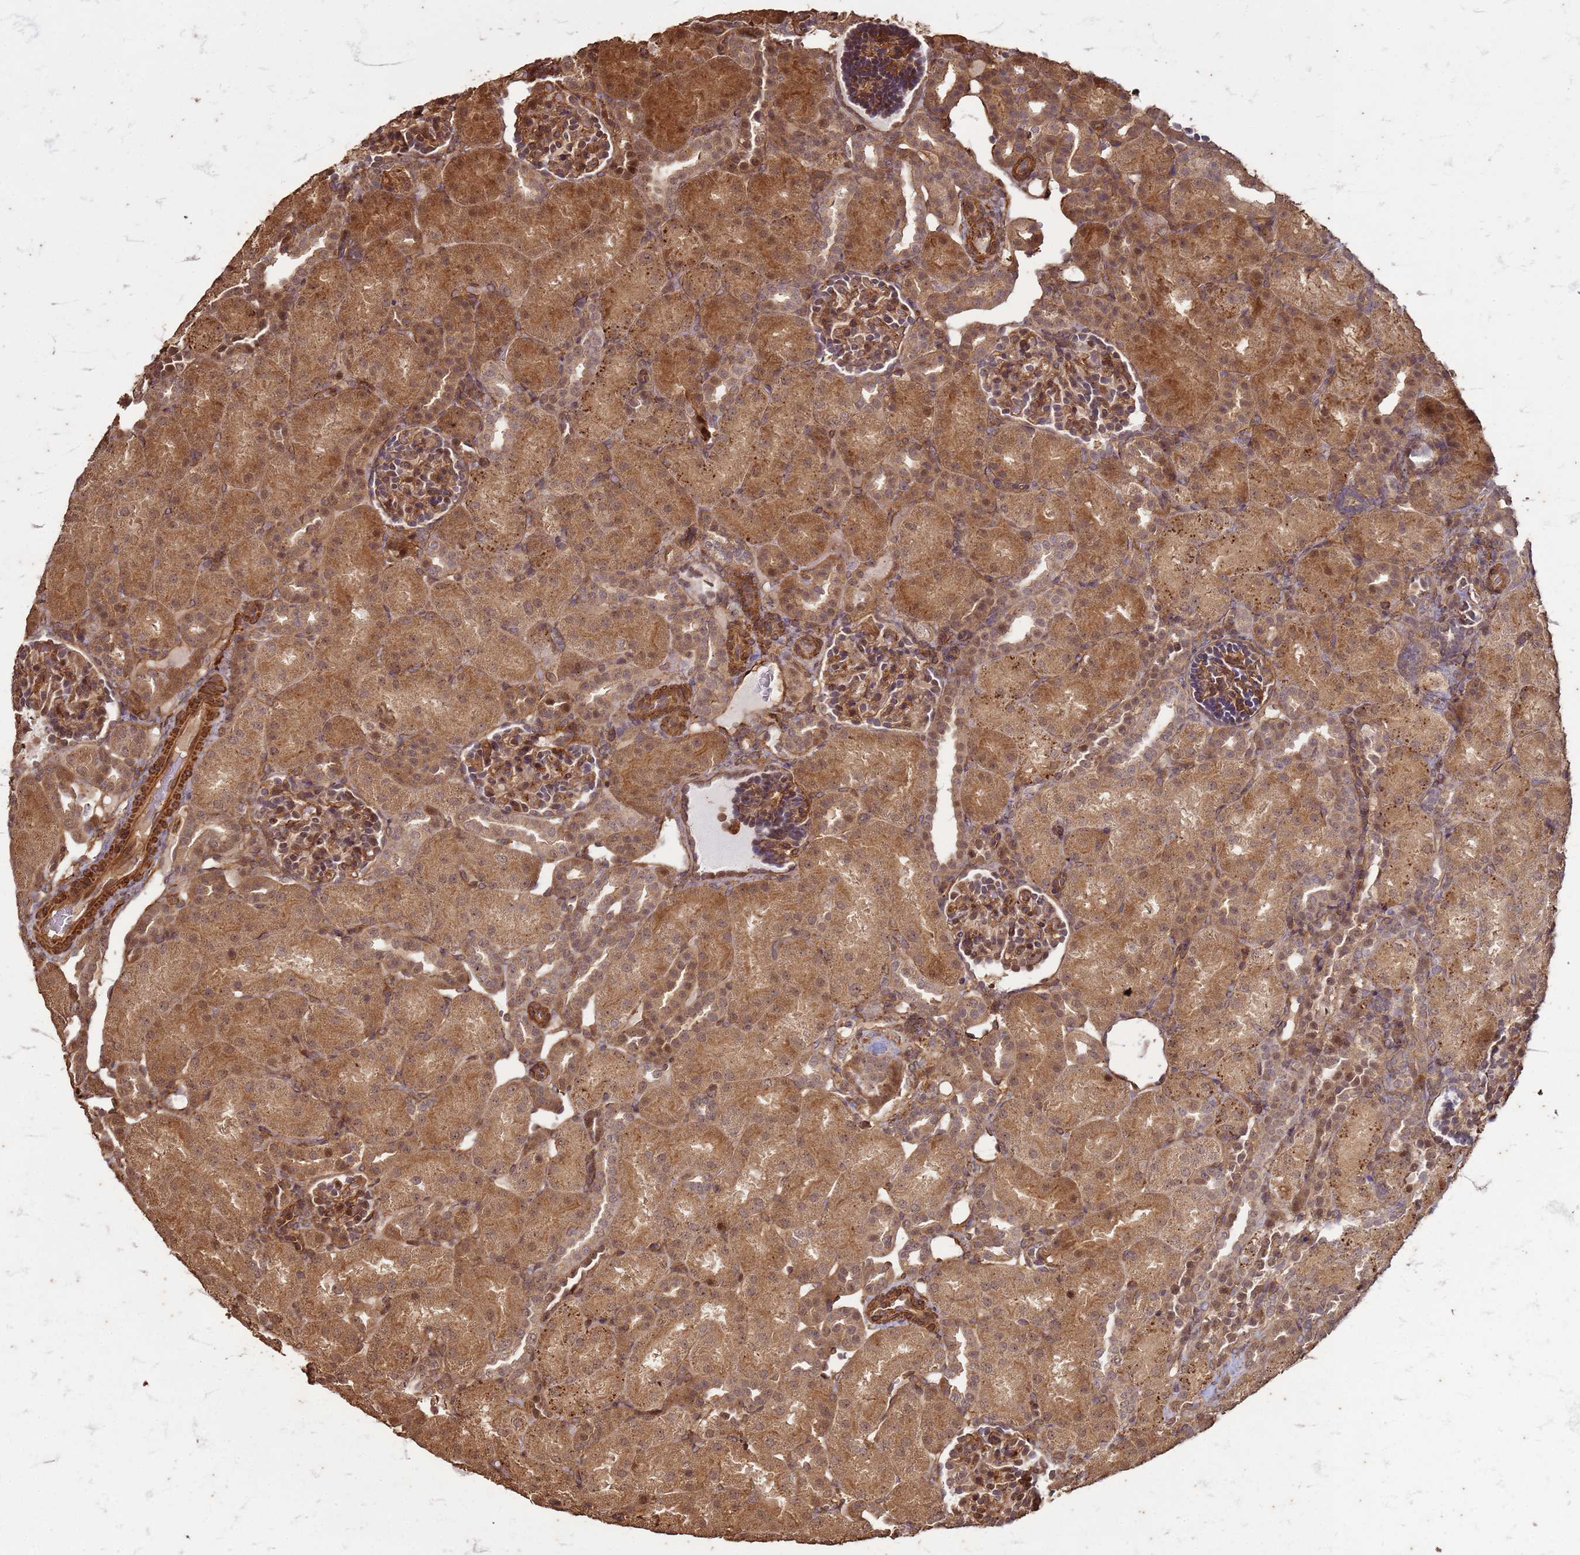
{"staining": {"intensity": "moderate", "quantity": "25%-75%", "location": "cytoplasmic/membranous,nuclear"}, "tissue": "kidney", "cell_type": "Cells in glomeruli", "image_type": "normal", "snomed": [{"axis": "morphology", "description": "Normal tissue, NOS"}, {"axis": "topography", "description": "Kidney"}], "caption": "A high-resolution photomicrograph shows immunohistochemistry (IHC) staining of normal kidney, which displays moderate cytoplasmic/membranous,nuclear expression in approximately 25%-75% of cells in glomeruli.", "gene": "KIF26A", "patient": {"sex": "male", "age": 1}}